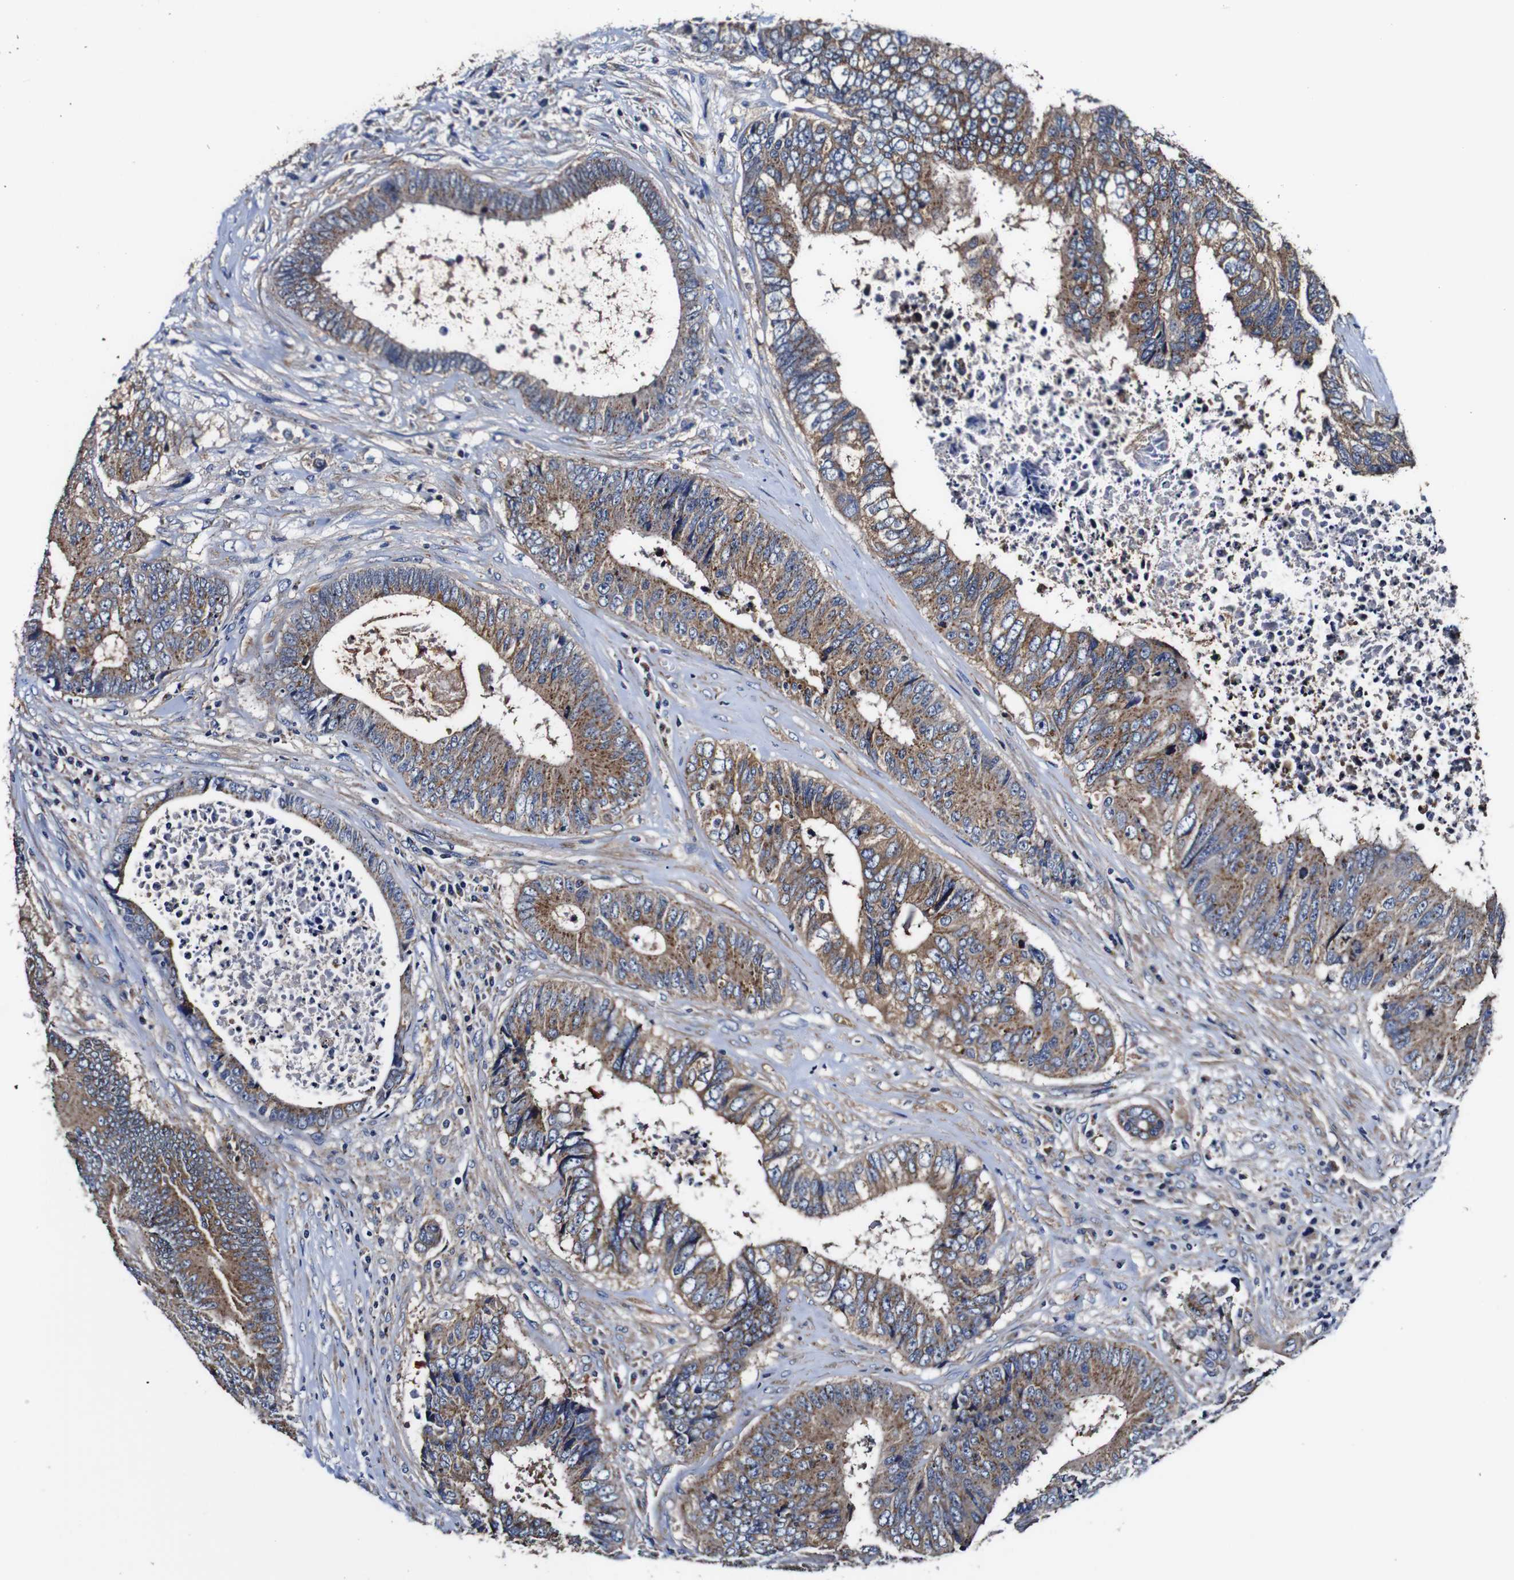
{"staining": {"intensity": "moderate", "quantity": ">75%", "location": "cytoplasmic/membranous"}, "tissue": "colorectal cancer", "cell_type": "Tumor cells", "image_type": "cancer", "snomed": [{"axis": "morphology", "description": "Adenocarcinoma, NOS"}, {"axis": "topography", "description": "Rectum"}], "caption": "Colorectal adenocarcinoma stained with DAB immunohistochemistry demonstrates medium levels of moderate cytoplasmic/membranous positivity in about >75% of tumor cells.", "gene": "PDCD6IP", "patient": {"sex": "male", "age": 72}}